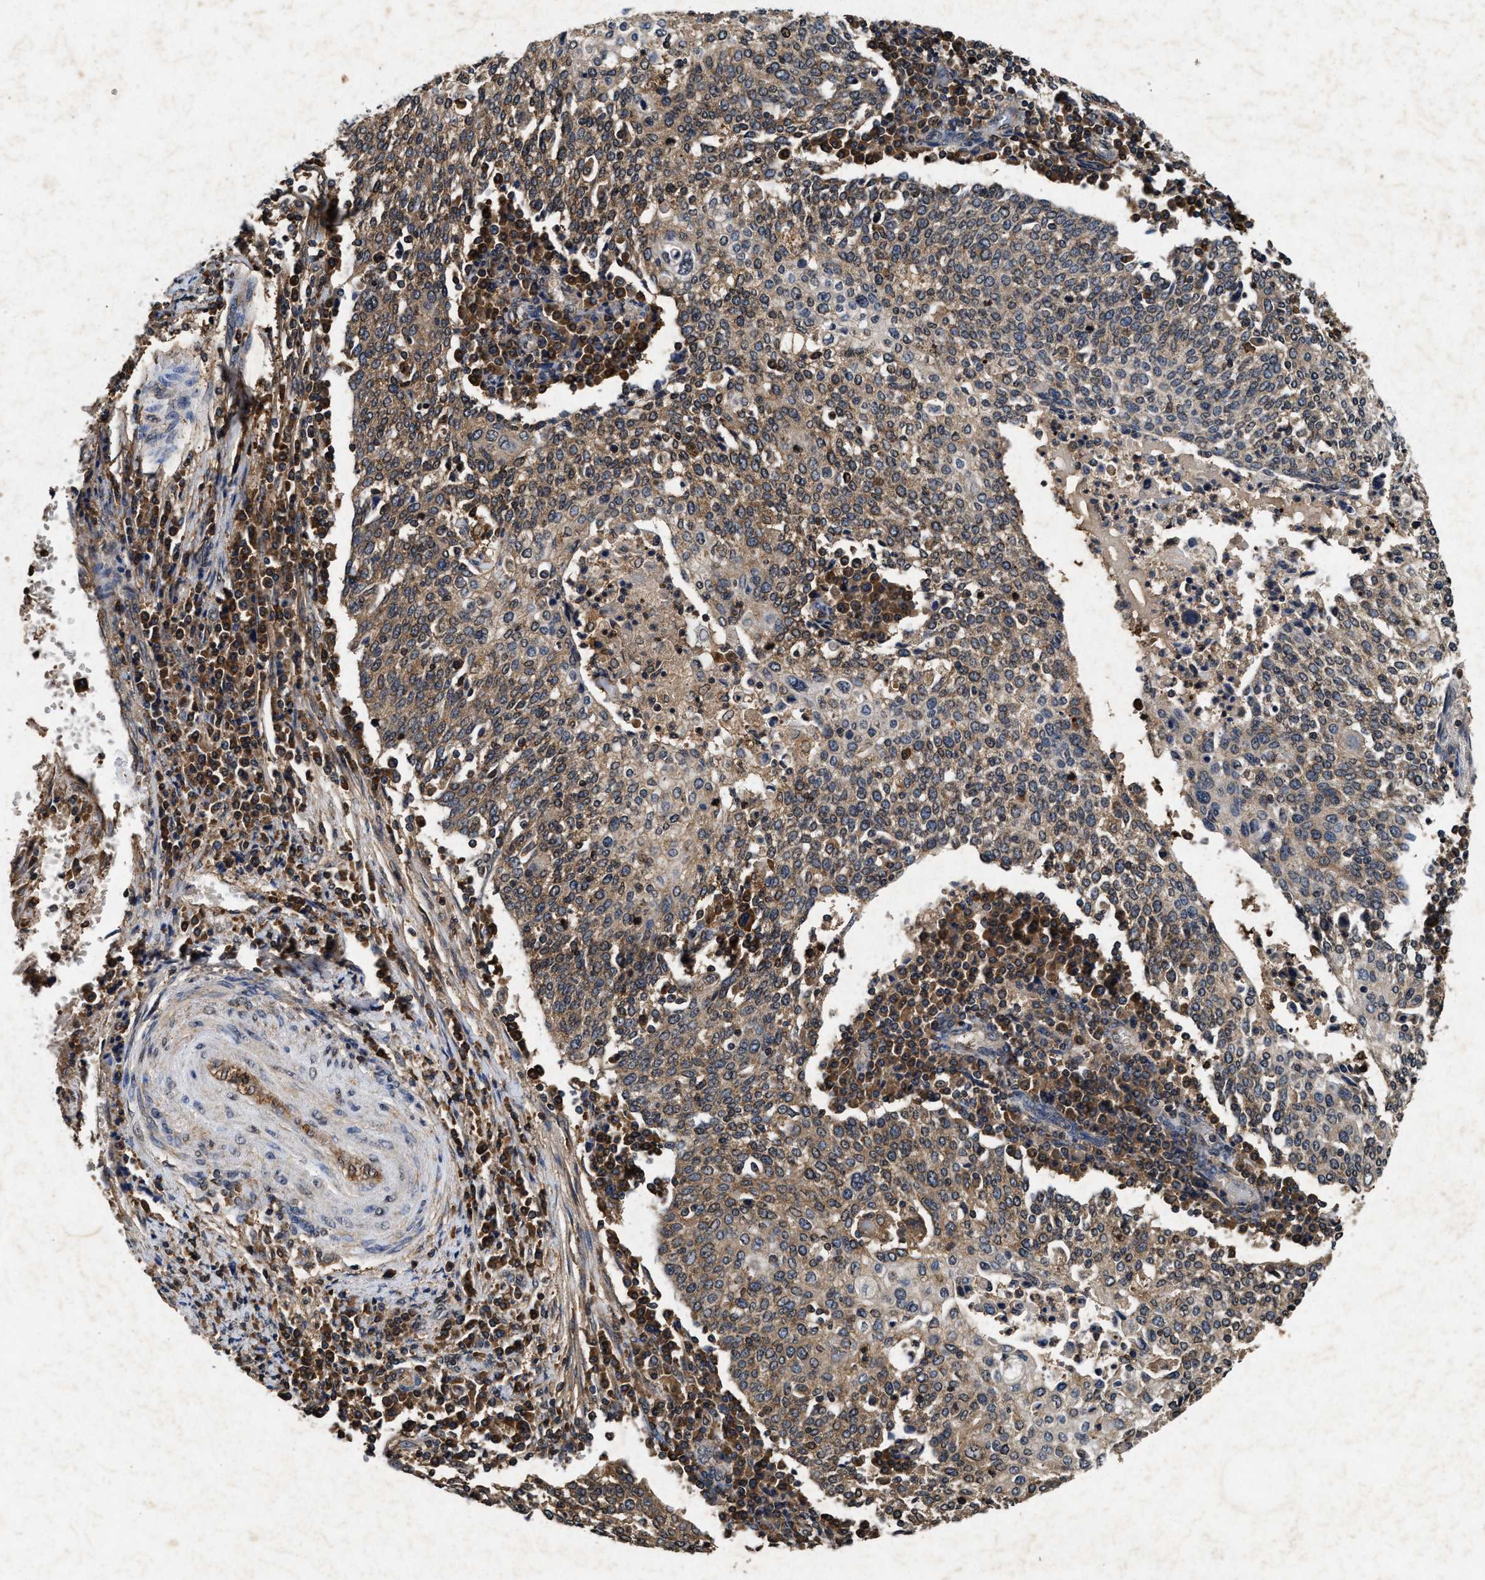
{"staining": {"intensity": "moderate", "quantity": ">75%", "location": "cytoplasmic/membranous"}, "tissue": "cervical cancer", "cell_type": "Tumor cells", "image_type": "cancer", "snomed": [{"axis": "morphology", "description": "Squamous cell carcinoma, NOS"}, {"axis": "topography", "description": "Cervix"}], "caption": "Protein staining exhibits moderate cytoplasmic/membranous expression in about >75% of tumor cells in cervical cancer.", "gene": "PDAP1", "patient": {"sex": "female", "age": 40}}